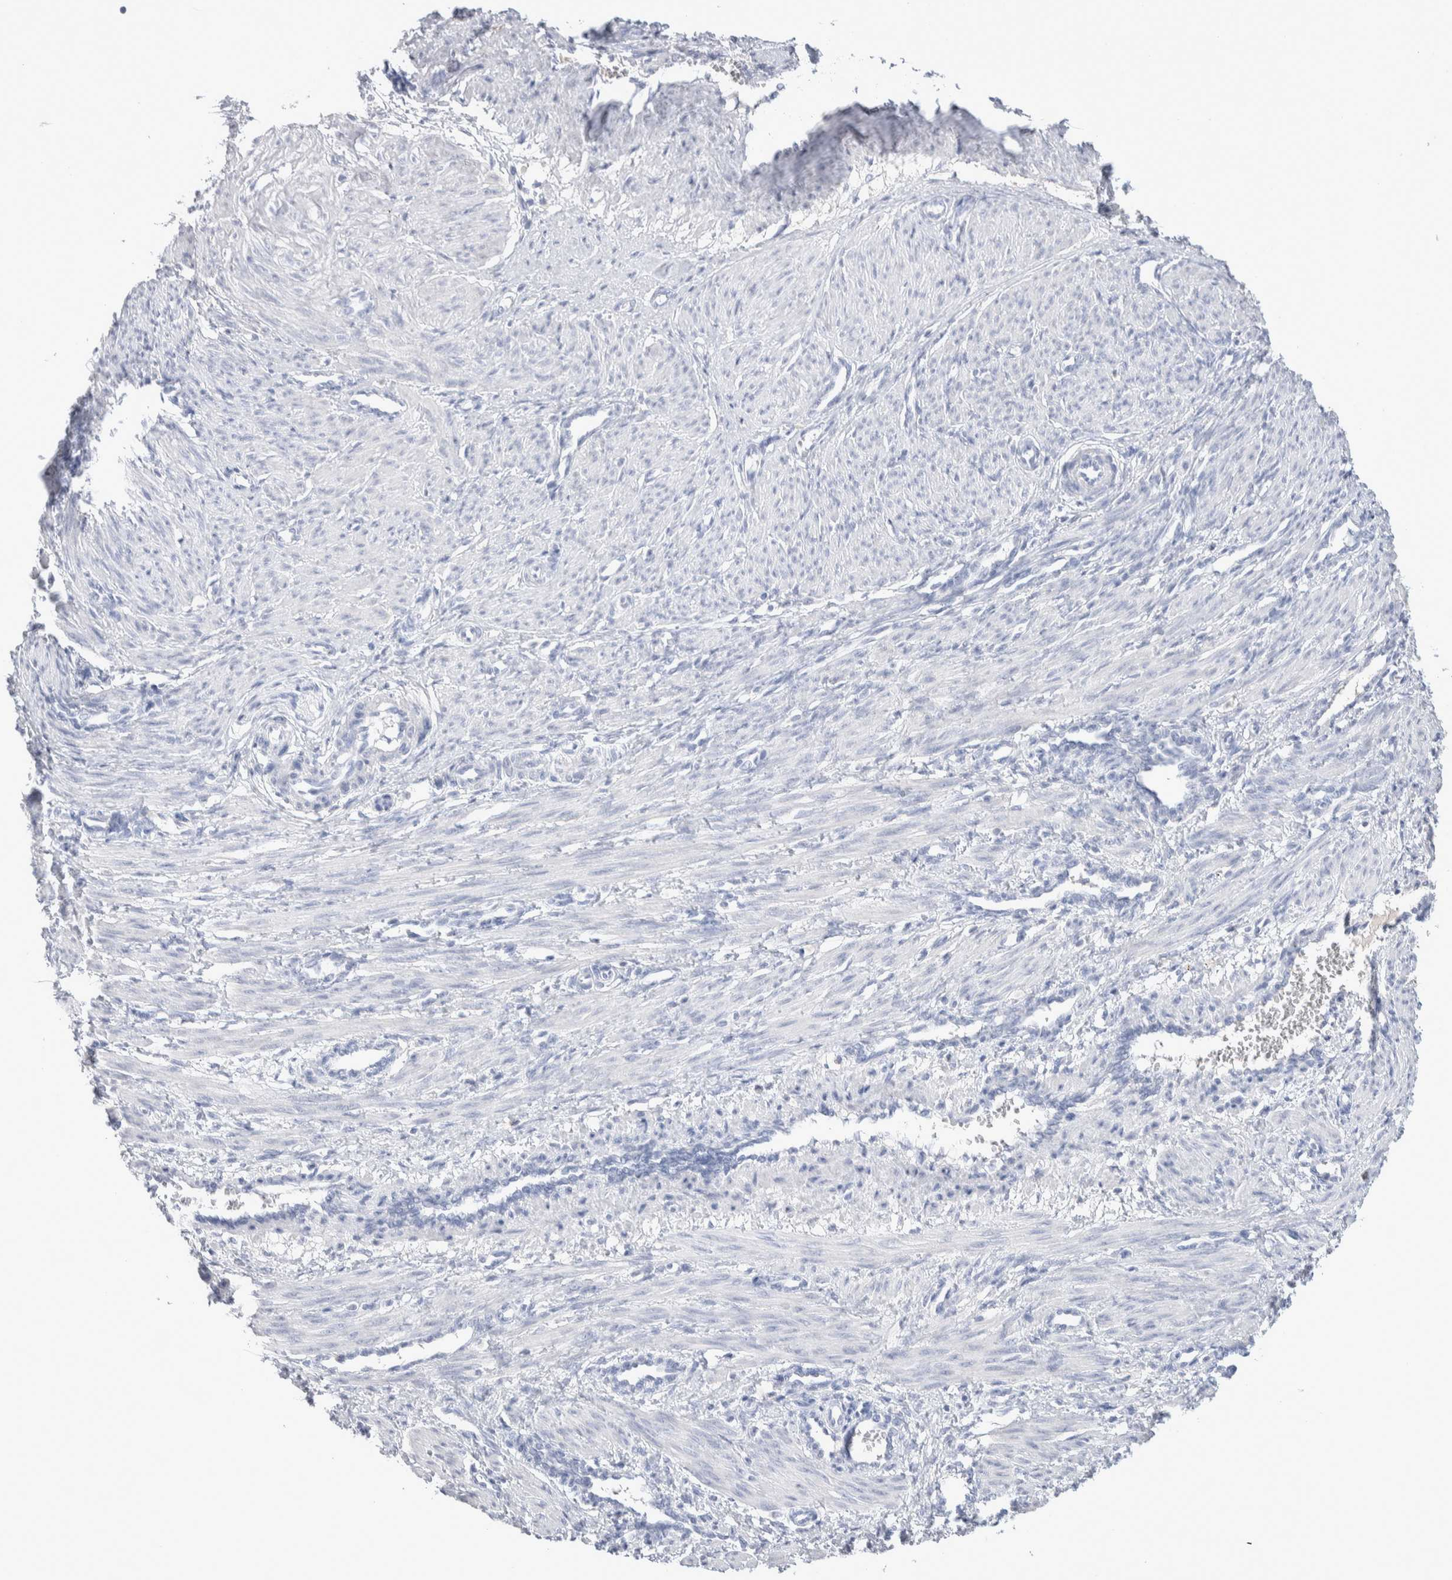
{"staining": {"intensity": "negative", "quantity": "none", "location": "none"}, "tissue": "smooth muscle", "cell_type": "Smooth muscle cells", "image_type": "normal", "snomed": [{"axis": "morphology", "description": "Normal tissue, NOS"}, {"axis": "topography", "description": "Endometrium"}], "caption": "A high-resolution photomicrograph shows IHC staining of benign smooth muscle, which shows no significant expression in smooth muscle cells.", "gene": "GDA", "patient": {"sex": "female", "age": 33}}